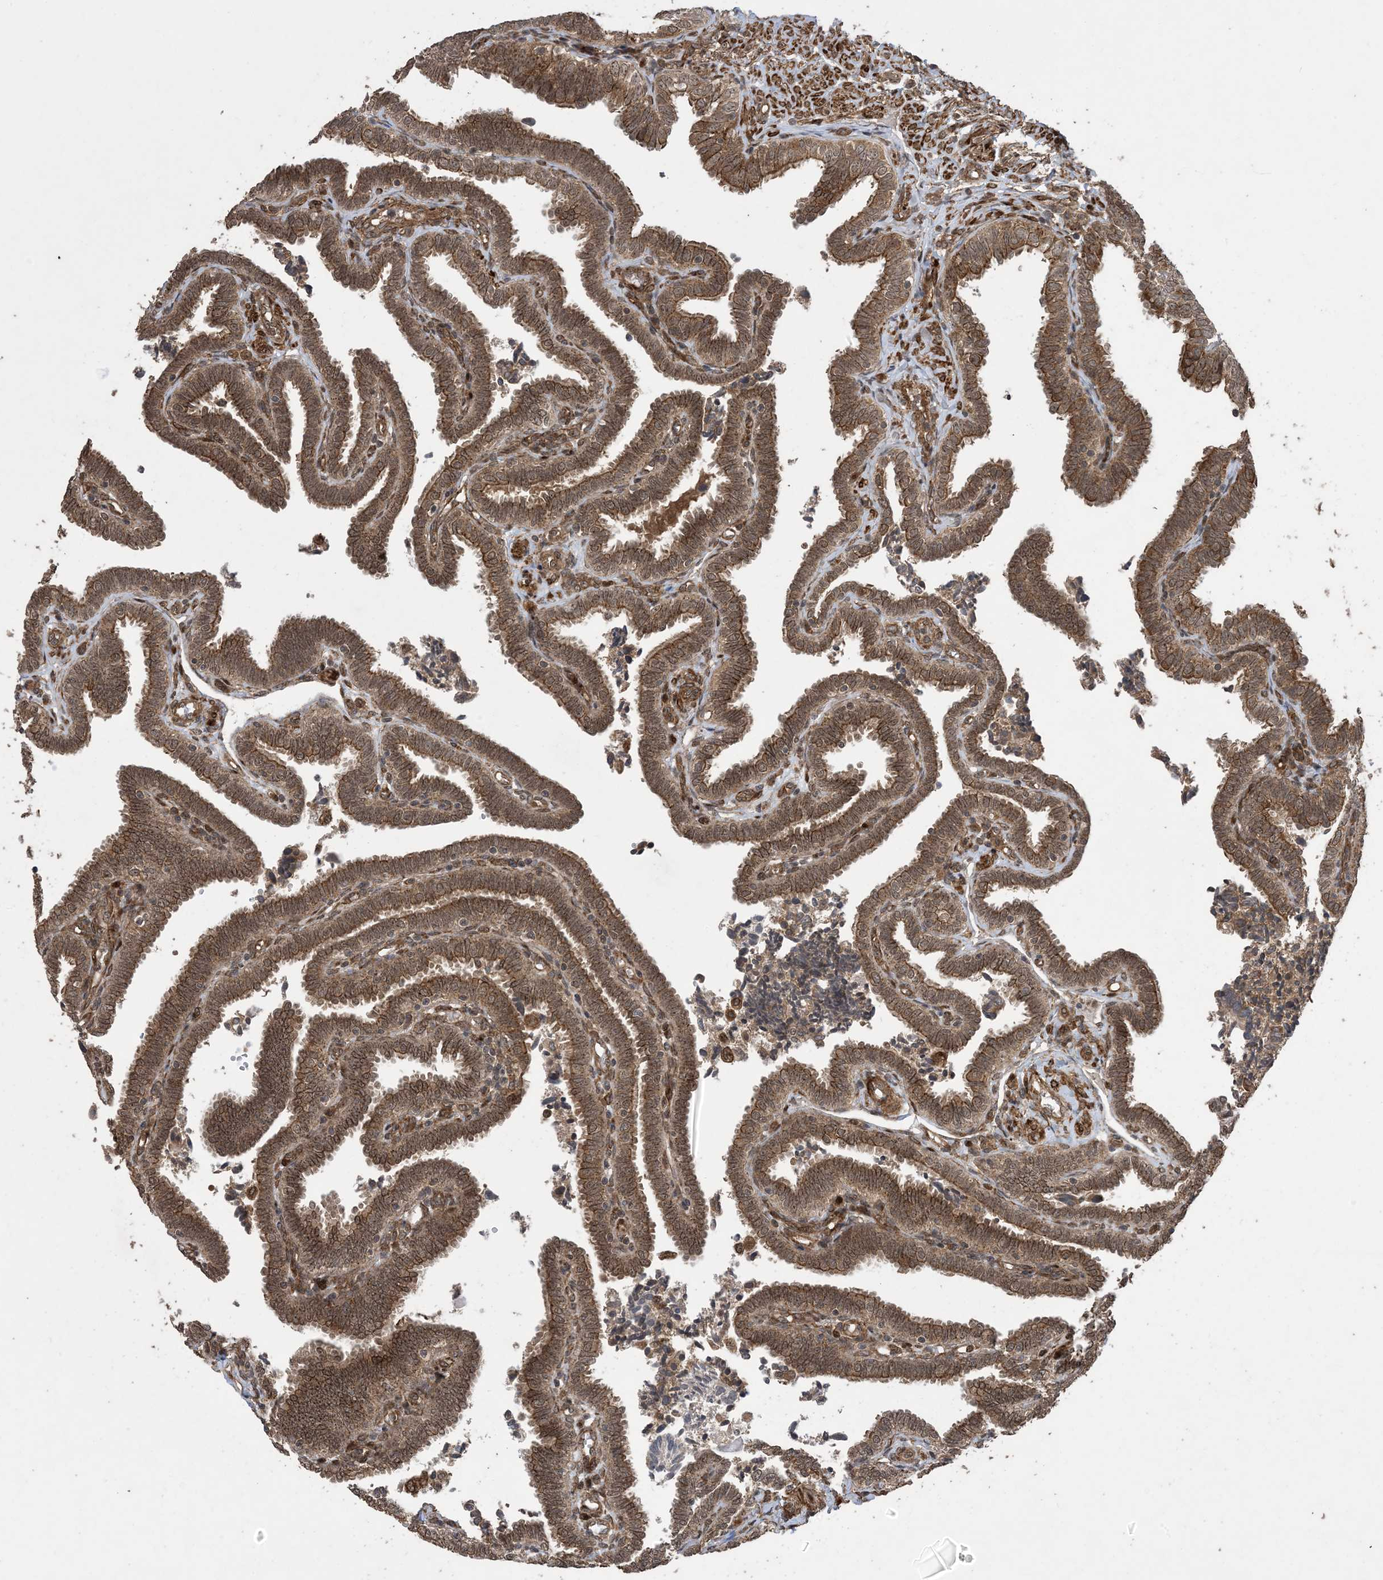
{"staining": {"intensity": "moderate", "quantity": ">75%", "location": "cytoplasmic/membranous,nuclear"}, "tissue": "fallopian tube", "cell_type": "Glandular cells", "image_type": "normal", "snomed": [{"axis": "morphology", "description": "Normal tissue, NOS"}, {"axis": "topography", "description": "Fallopian tube"}], "caption": "Immunohistochemistry (IHC) of normal fallopian tube demonstrates medium levels of moderate cytoplasmic/membranous,nuclear positivity in about >75% of glandular cells. (IHC, brightfield microscopy, high magnification).", "gene": "ZNF511", "patient": {"sex": "female", "age": 39}}